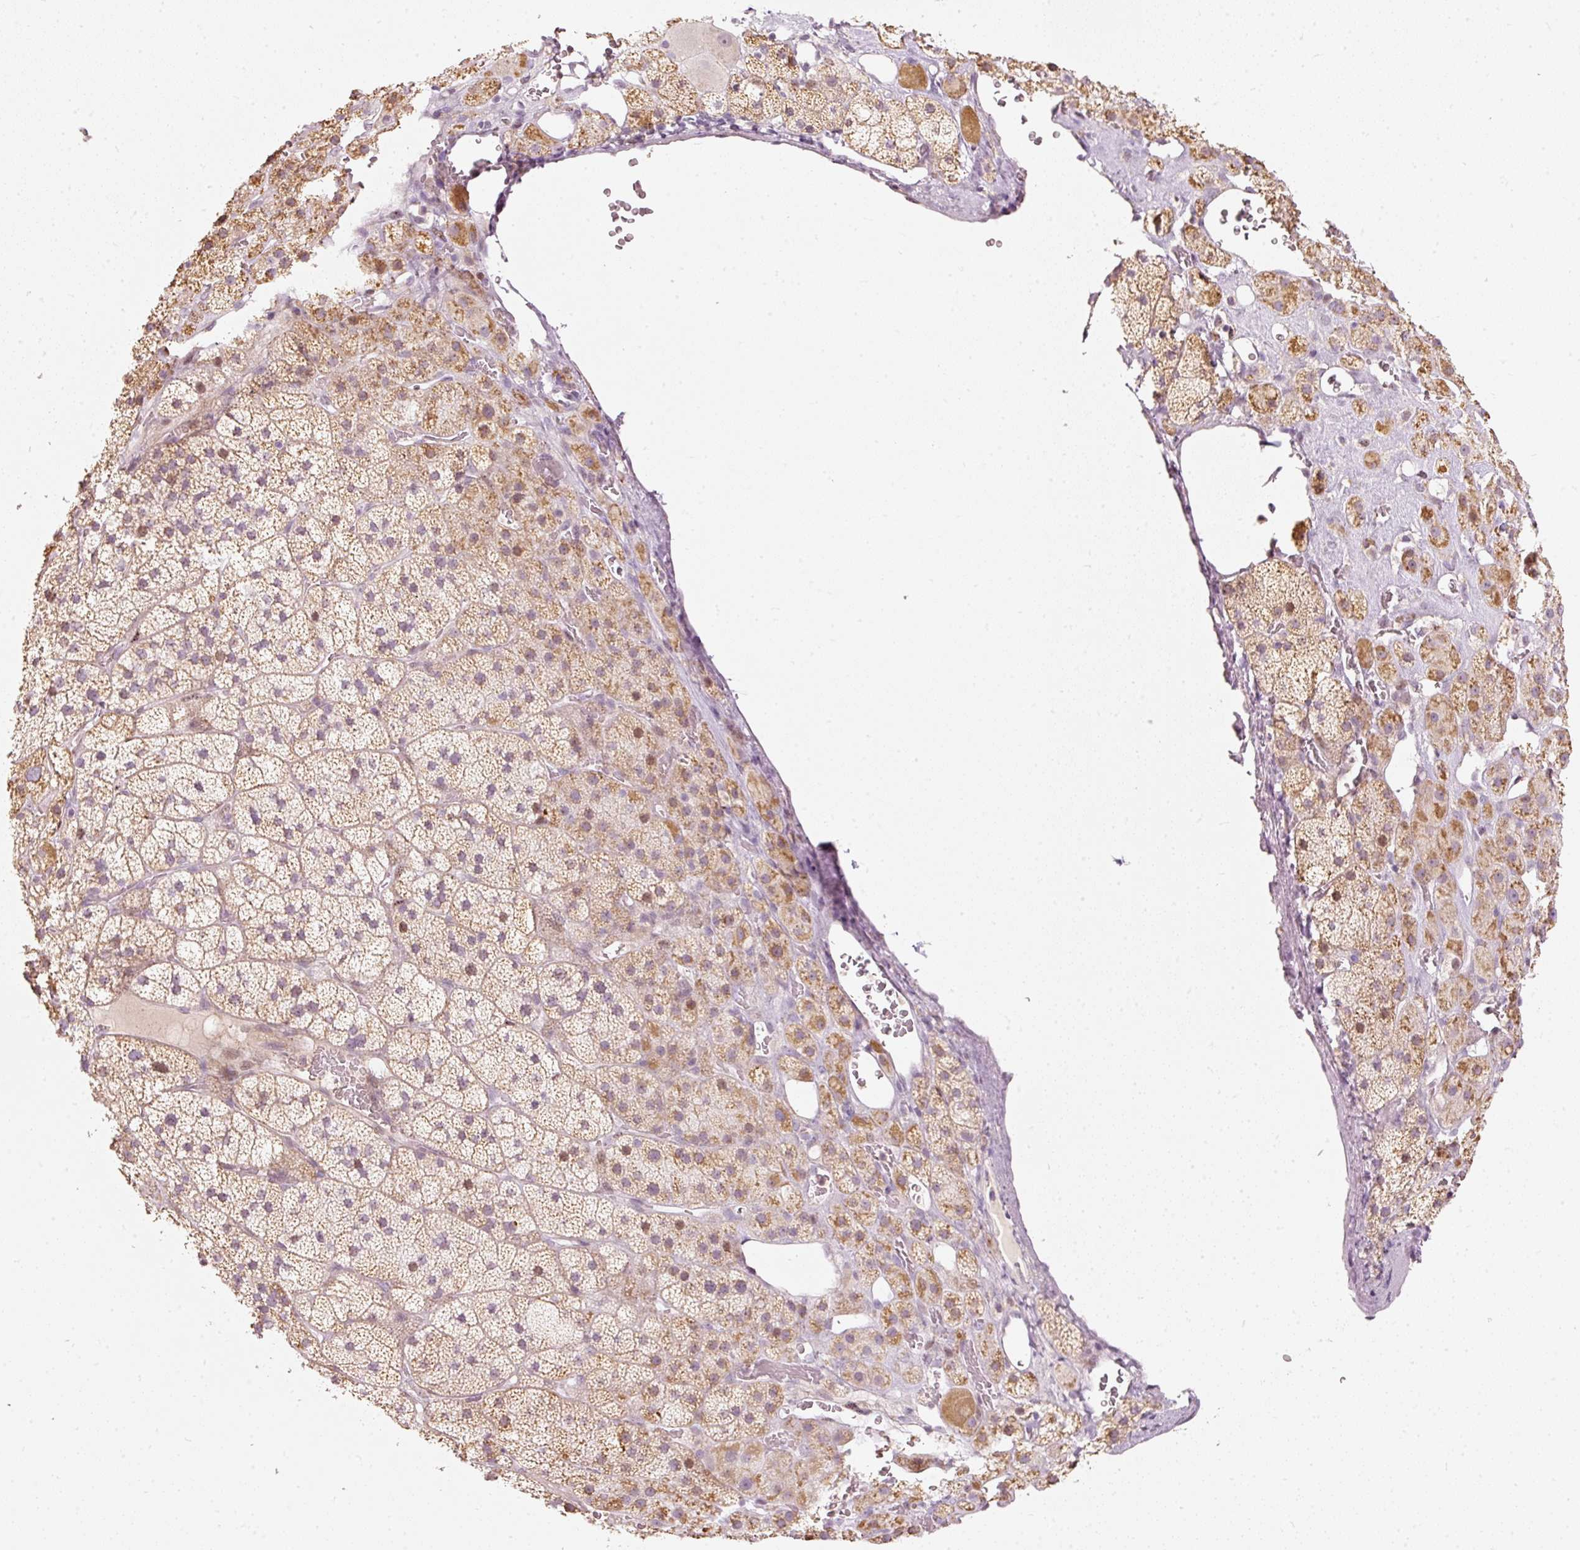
{"staining": {"intensity": "moderate", "quantity": "25%-75%", "location": "cytoplasmic/membranous"}, "tissue": "adrenal gland", "cell_type": "Glandular cells", "image_type": "normal", "snomed": [{"axis": "morphology", "description": "Normal tissue, NOS"}, {"axis": "topography", "description": "Adrenal gland"}], "caption": "A high-resolution photomicrograph shows immunohistochemistry (IHC) staining of unremarkable adrenal gland, which shows moderate cytoplasmic/membranous expression in about 25%-75% of glandular cells.", "gene": "RNF39", "patient": {"sex": "male", "age": 57}}